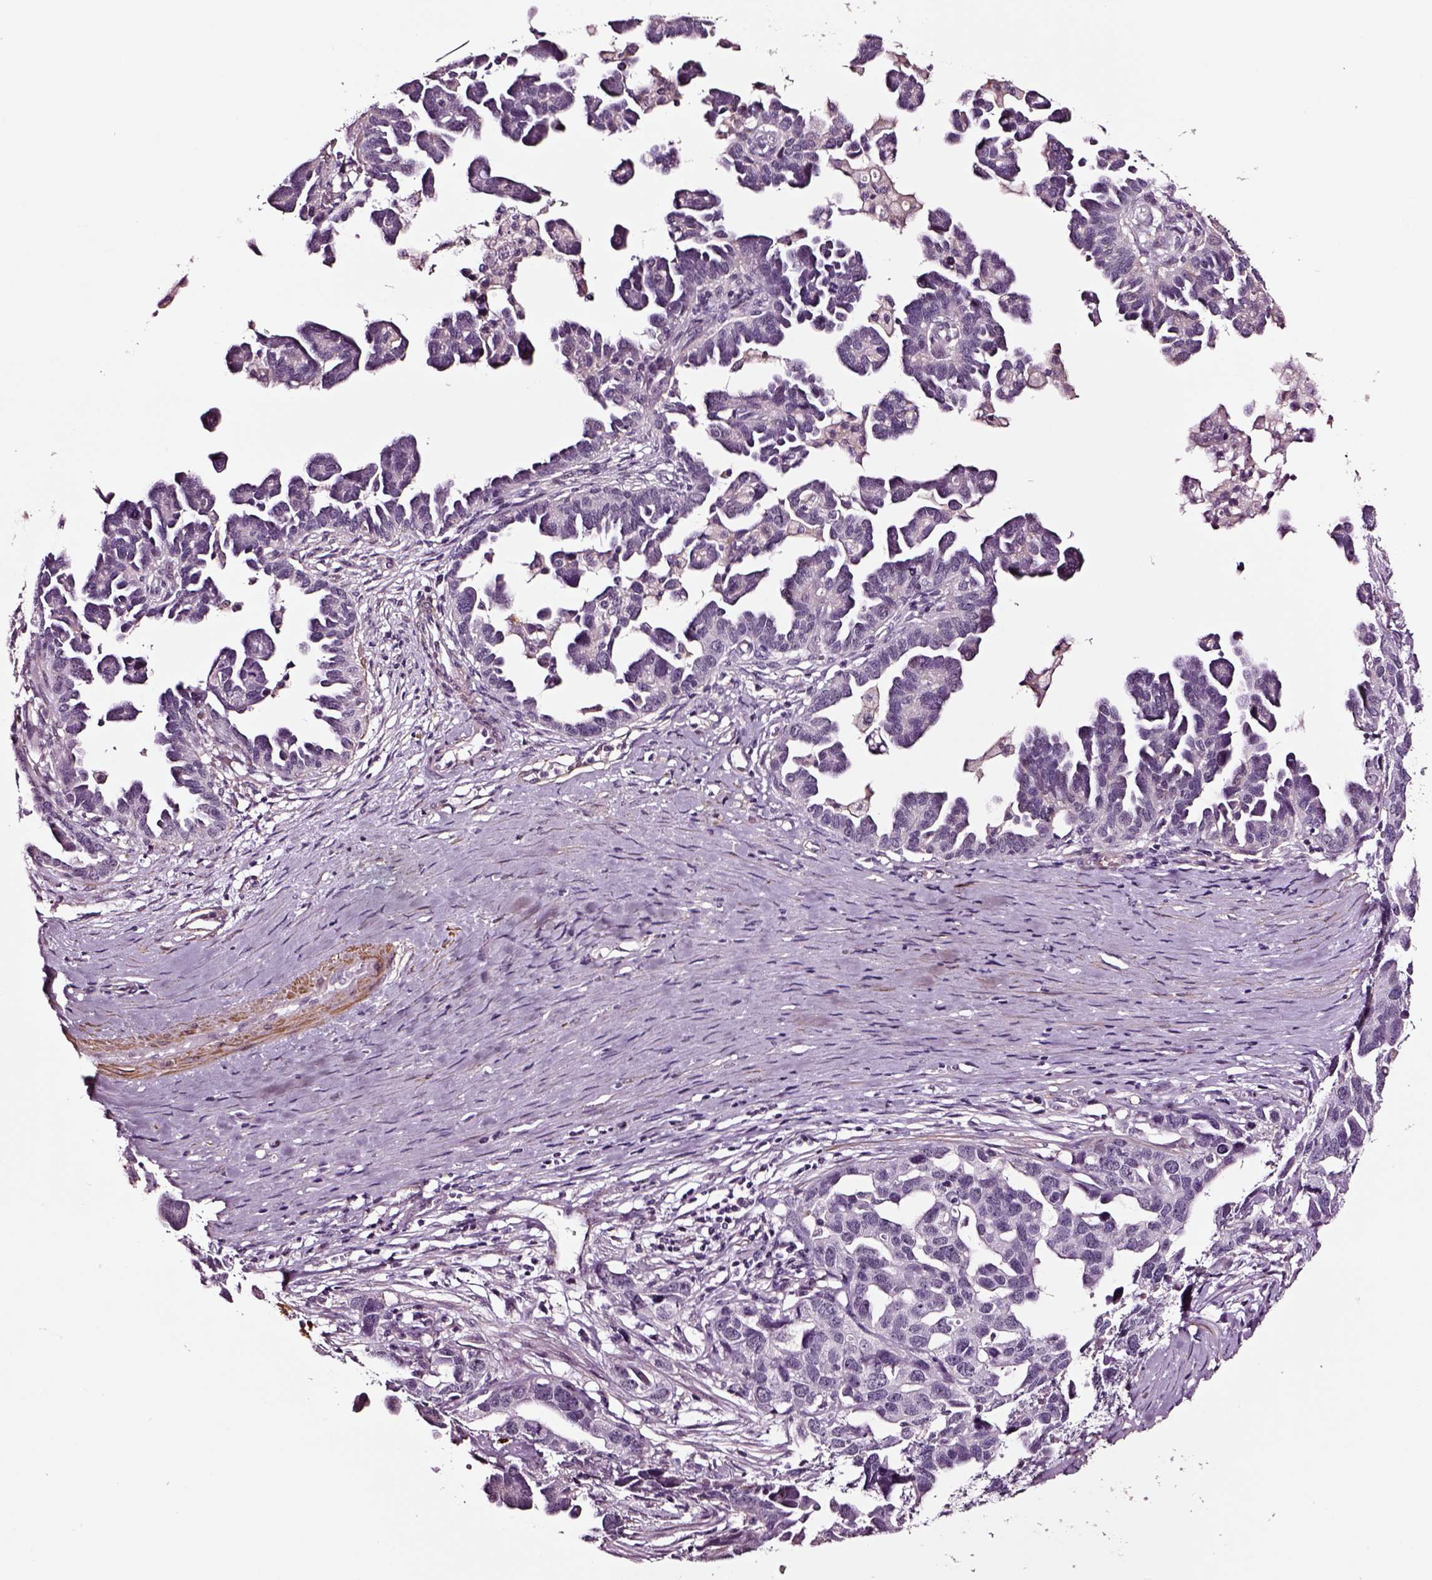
{"staining": {"intensity": "negative", "quantity": "none", "location": "none"}, "tissue": "ovarian cancer", "cell_type": "Tumor cells", "image_type": "cancer", "snomed": [{"axis": "morphology", "description": "Cystadenocarcinoma, serous, NOS"}, {"axis": "topography", "description": "Ovary"}], "caption": "Ovarian serous cystadenocarcinoma was stained to show a protein in brown. There is no significant positivity in tumor cells.", "gene": "SOX10", "patient": {"sex": "female", "age": 54}}